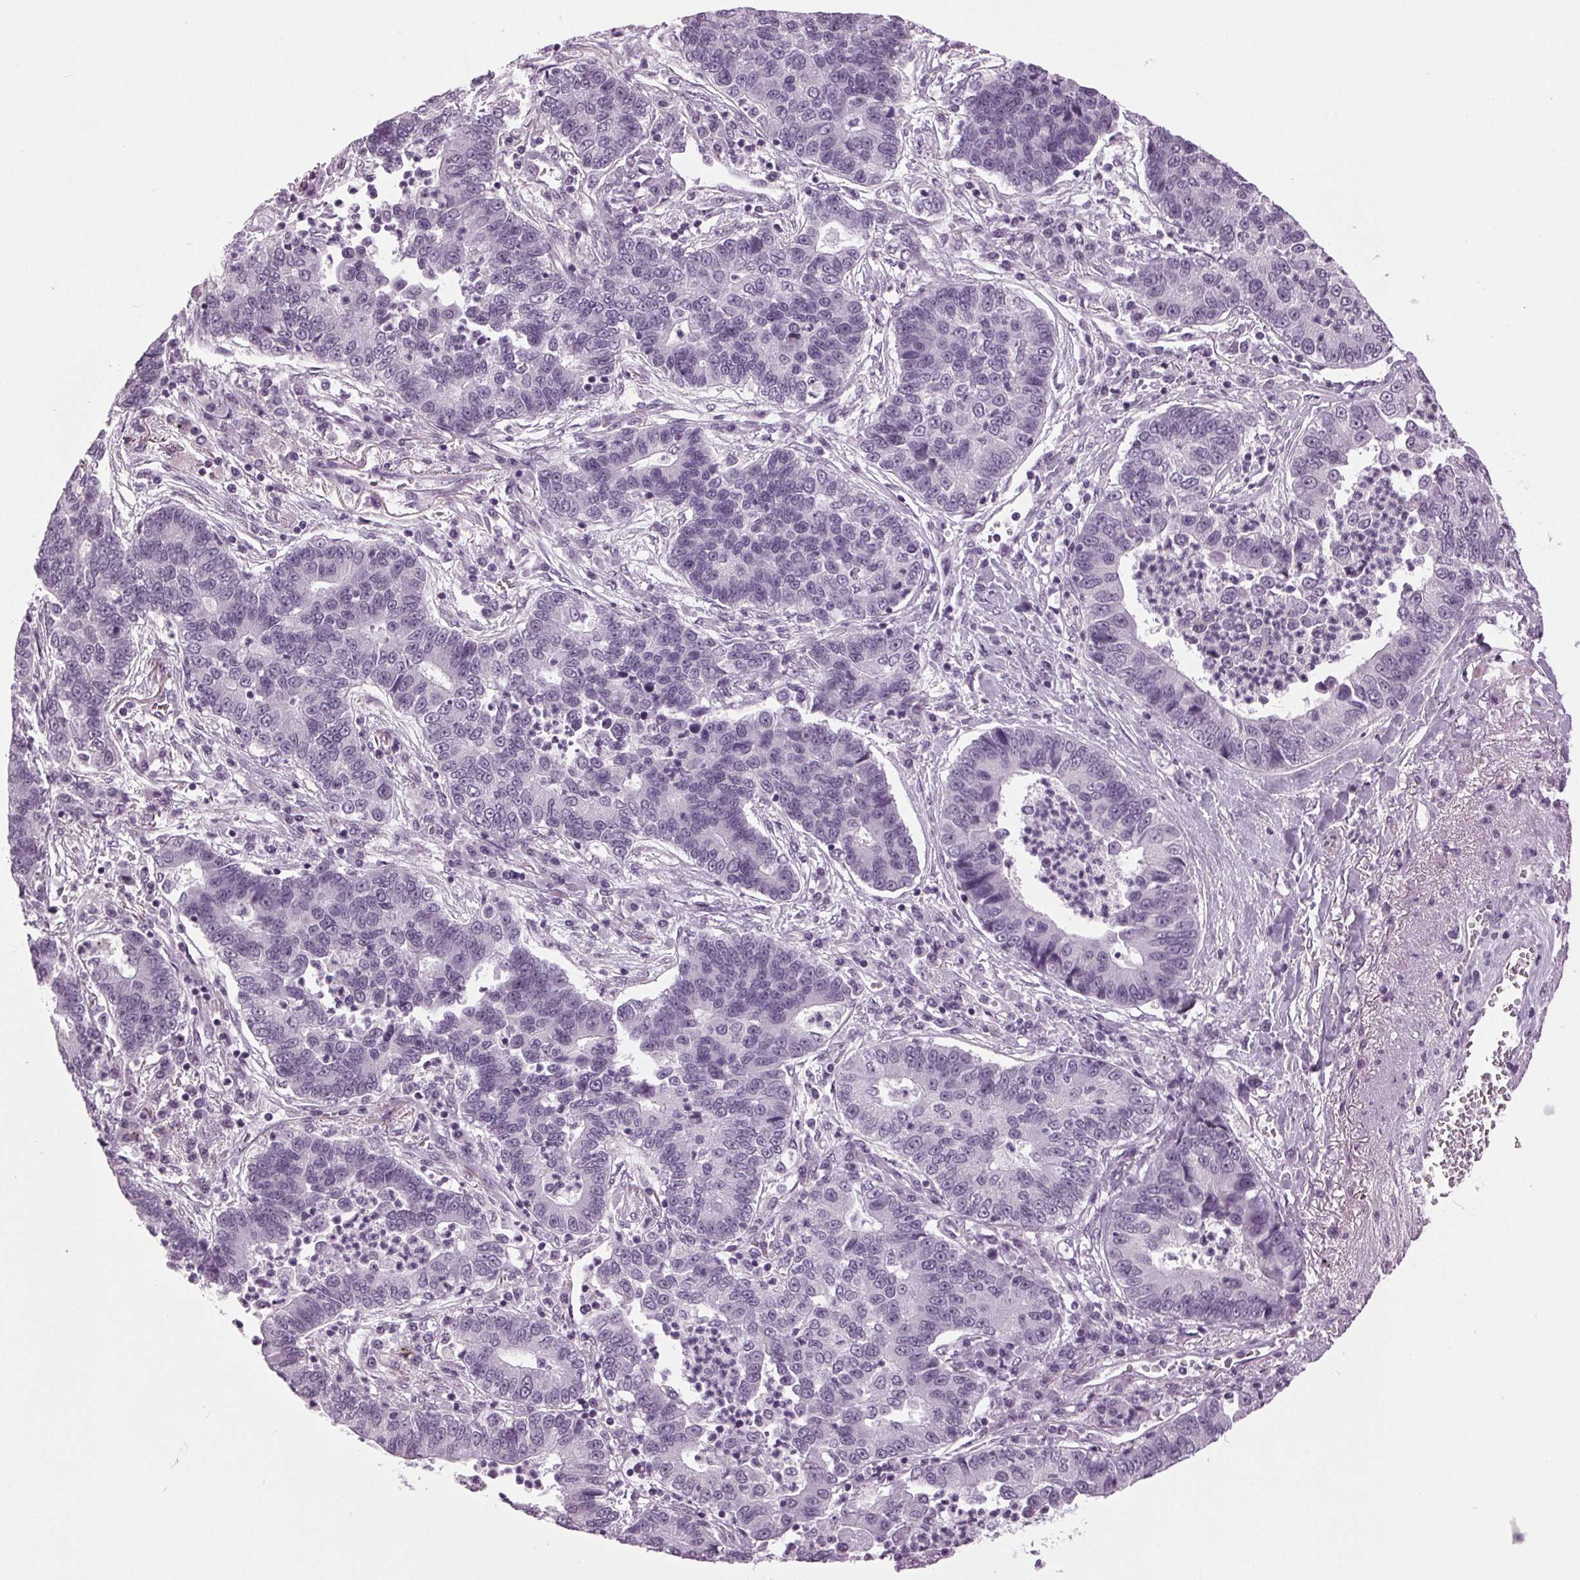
{"staining": {"intensity": "negative", "quantity": "none", "location": "none"}, "tissue": "lung cancer", "cell_type": "Tumor cells", "image_type": "cancer", "snomed": [{"axis": "morphology", "description": "Adenocarcinoma, NOS"}, {"axis": "topography", "description": "Lung"}], "caption": "Protein analysis of lung cancer shows no significant positivity in tumor cells. (Stains: DAB (3,3'-diaminobenzidine) immunohistochemistry (IHC) with hematoxylin counter stain, Microscopy: brightfield microscopy at high magnification).", "gene": "DNAH12", "patient": {"sex": "female", "age": 57}}